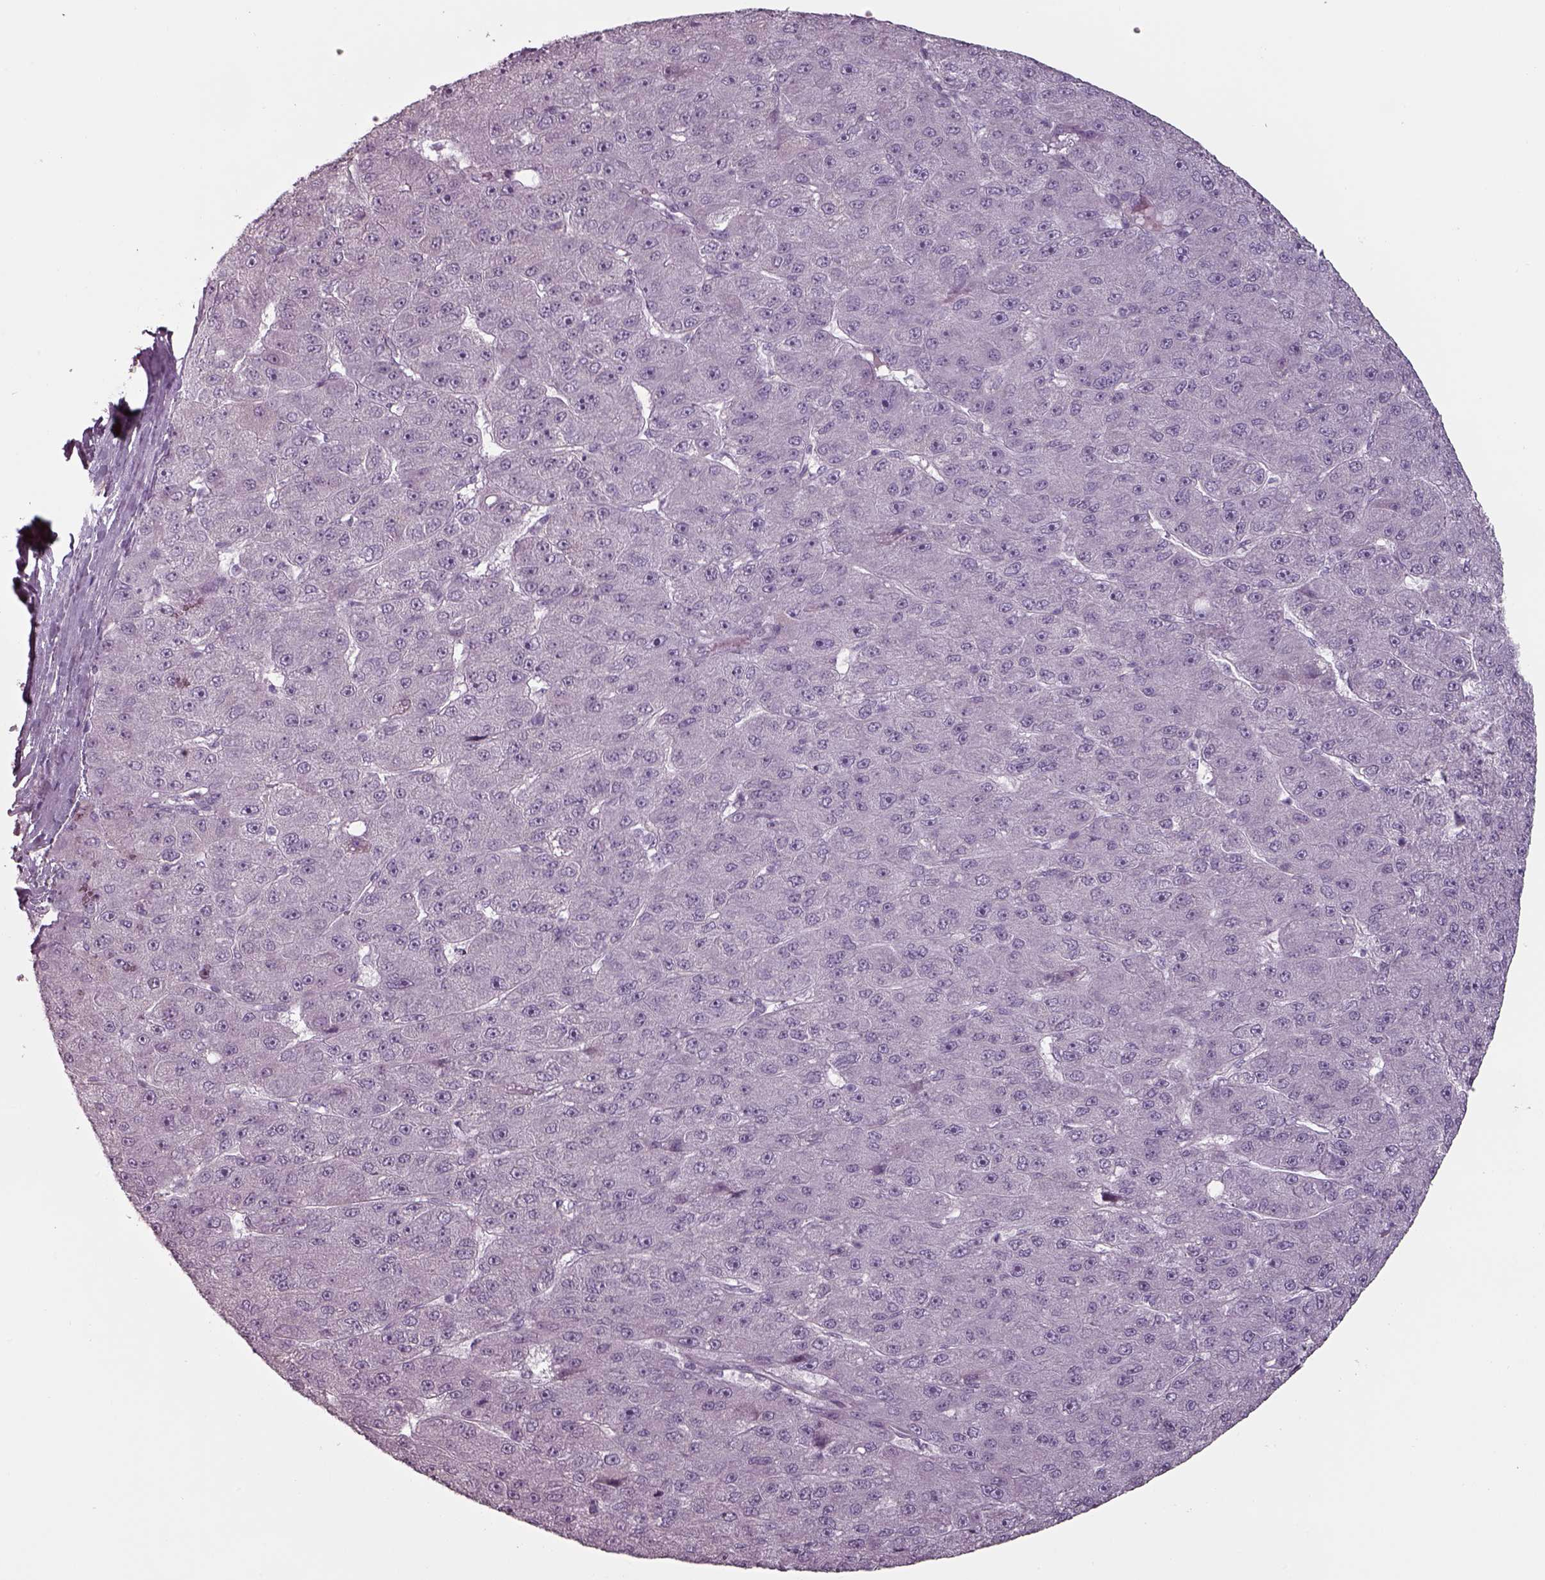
{"staining": {"intensity": "negative", "quantity": "none", "location": "none"}, "tissue": "liver cancer", "cell_type": "Tumor cells", "image_type": "cancer", "snomed": [{"axis": "morphology", "description": "Carcinoma, Hepatocellular, NOS"}, {"axis": "topography", "description": "Liver"}], "caption": "An immunohistochemistry (IHC) micrograph of liver cancer (hepatocellular carcinoma) is shown. There is no staining in tumor cells of liver cancer (hepatocellular carcinoma).", "gene": "SEPTIN14", "patient": {"sex": "male", "age": 67}}